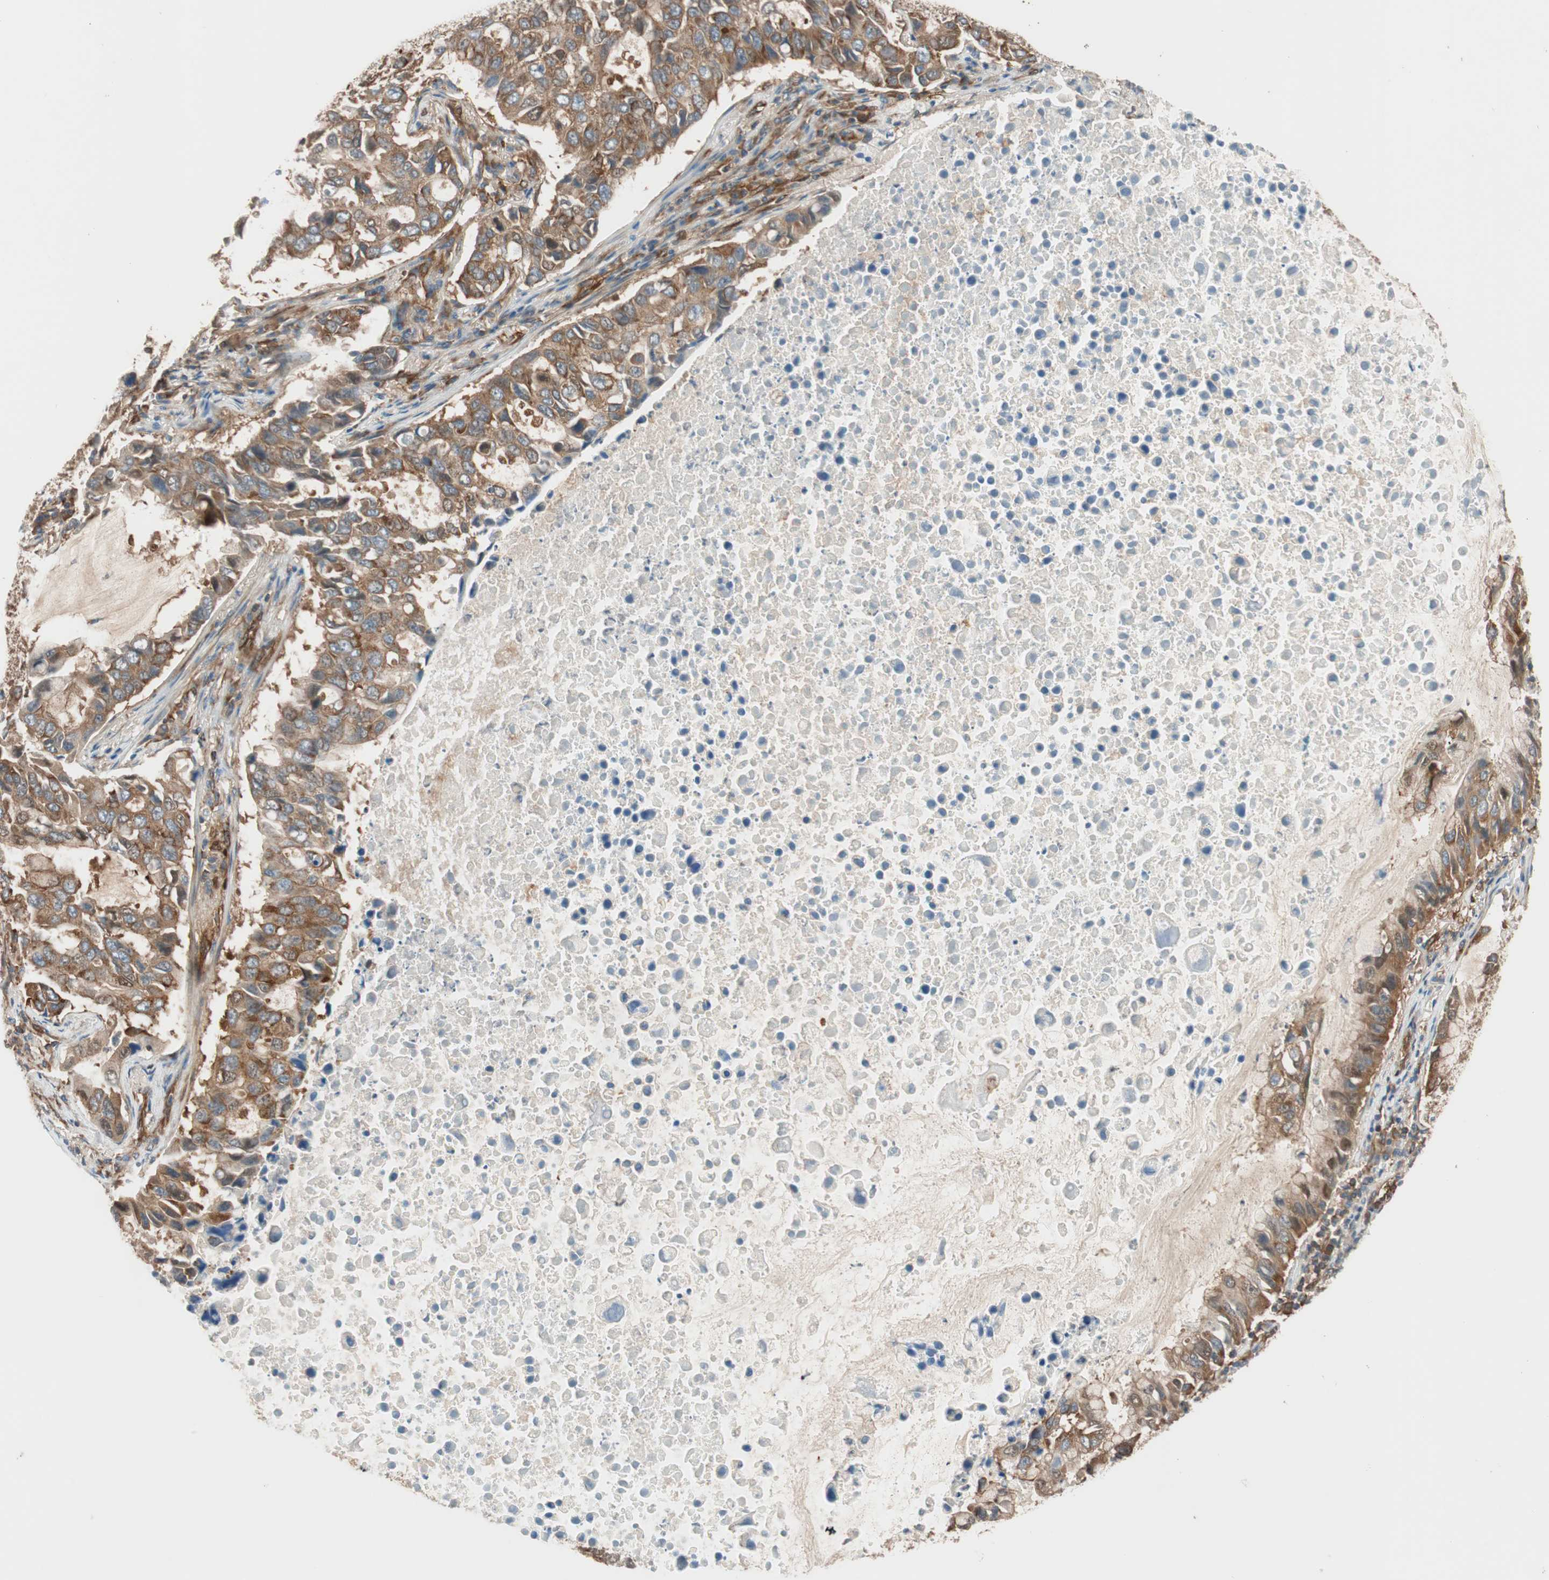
{"staining": {"intensity": "strong", "quantity": ">75%", "location": "cytoplasmic/membranous"}, "tissue": "lung cancer", "cell_type": "Tumor cells", "image_type": "cancer", "snomed": [{"axis": "morphology", "description": "Adenocarcinoma, NOS"}, {"axis": "topography", "description": "Lung"}], "caption": "DAB immunohistochemical staining of lung cancer (adenocarcinoma) exhibits strong cytoplasmic/membranous protein staining in approximately >75% of tumor cells.", "gene": "WASL", "patient": {"sex": "male", "age": 64}}